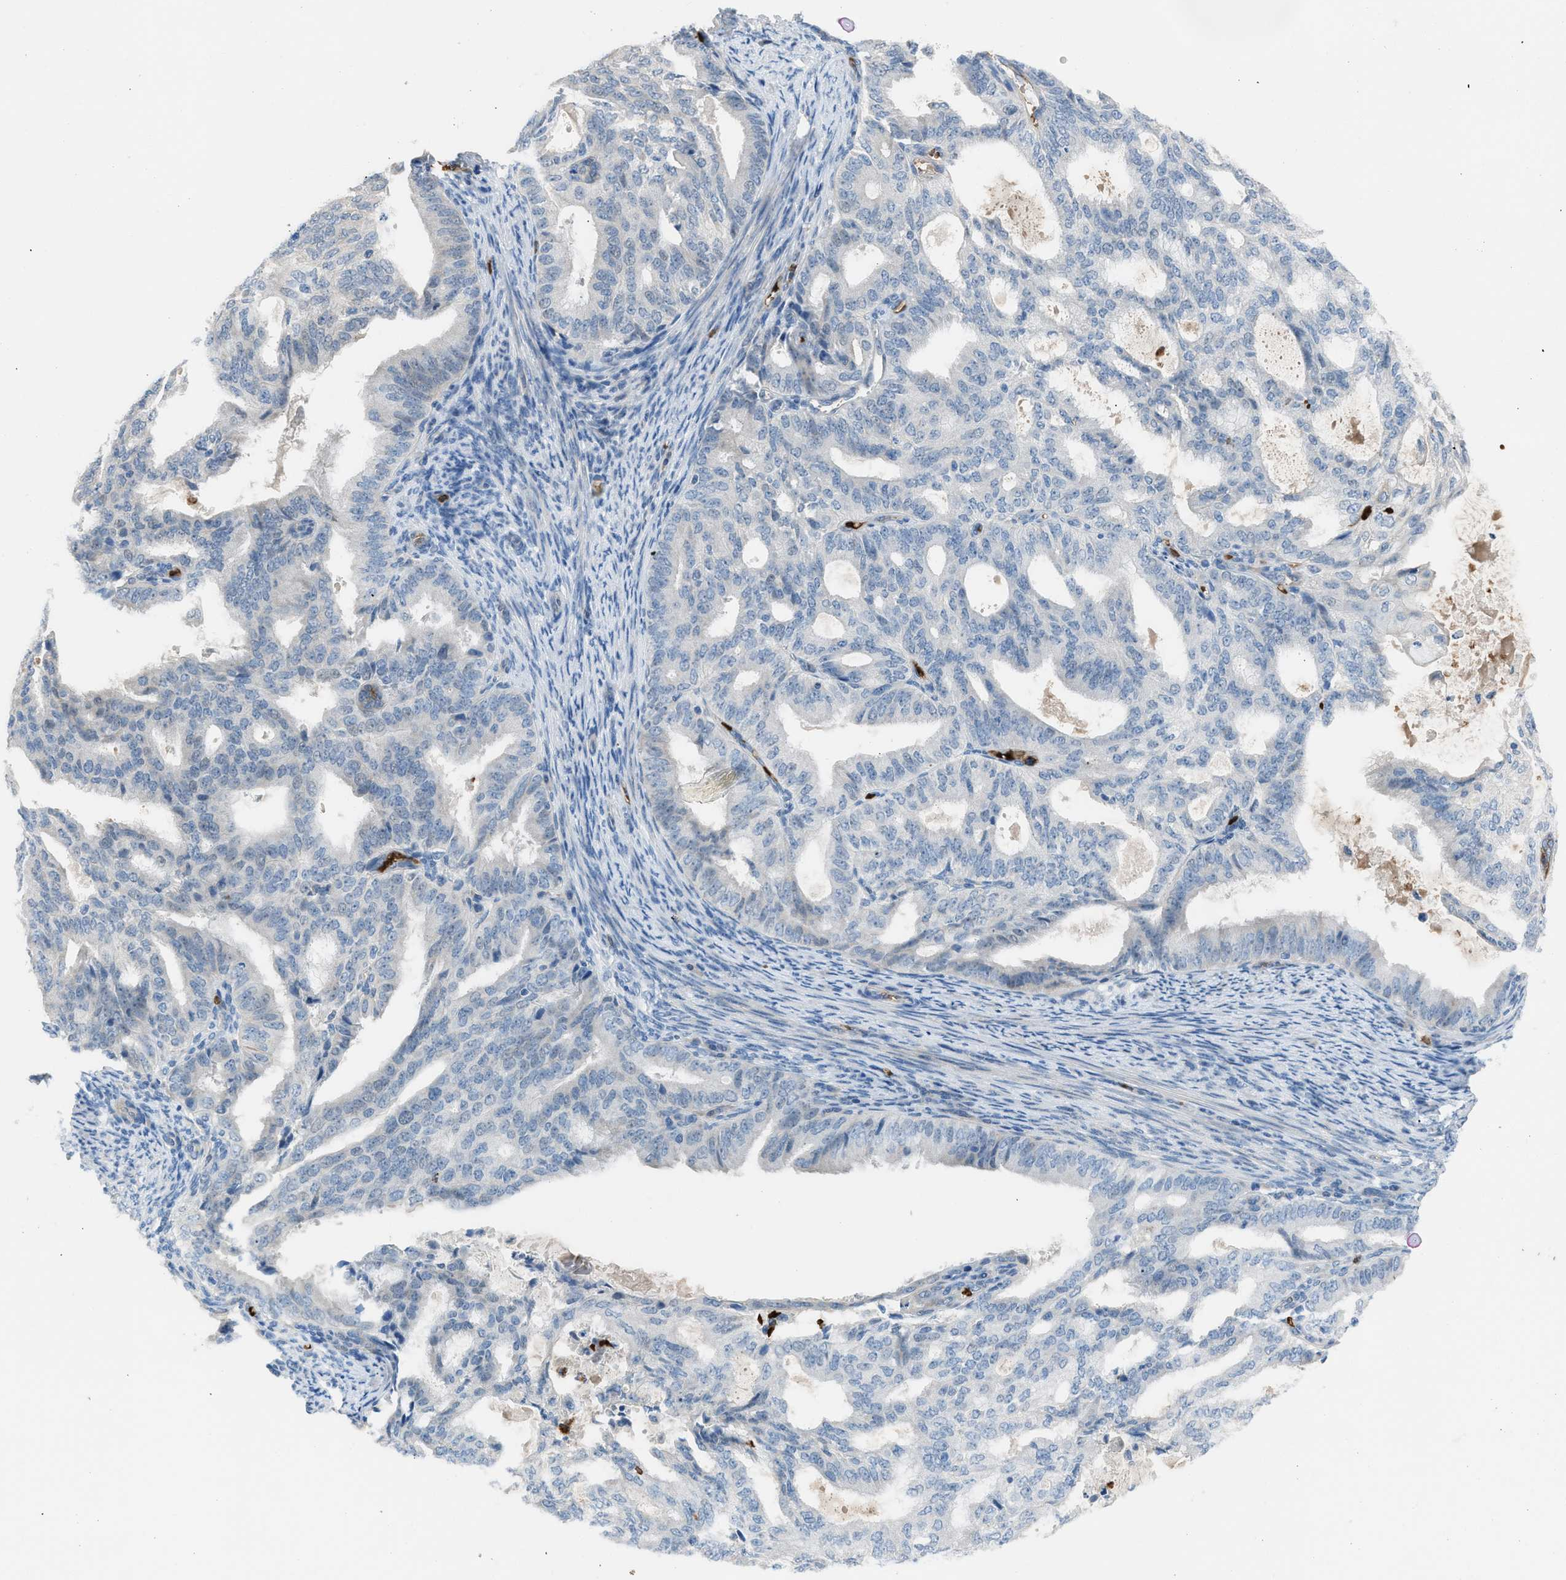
{"staining": {"intensity": "negative", "quantity": "none", "location": "none"}, "tissue": "endometrial cancer", "cell_type": "Tumor cells", "image_type": "cancer", "snomed": [{"axis": "morphology", "description": "Adenocarcinoma, NOS"}, {"axis": "topography", "description": "Endometrium"}], "caption": "This is an immunohistochemistry photomicrograph of human endometrial cancer. There is no expression in tumor cells.", "gene": "CFAP77", "patient": {"sex": "female", "age": 58}}